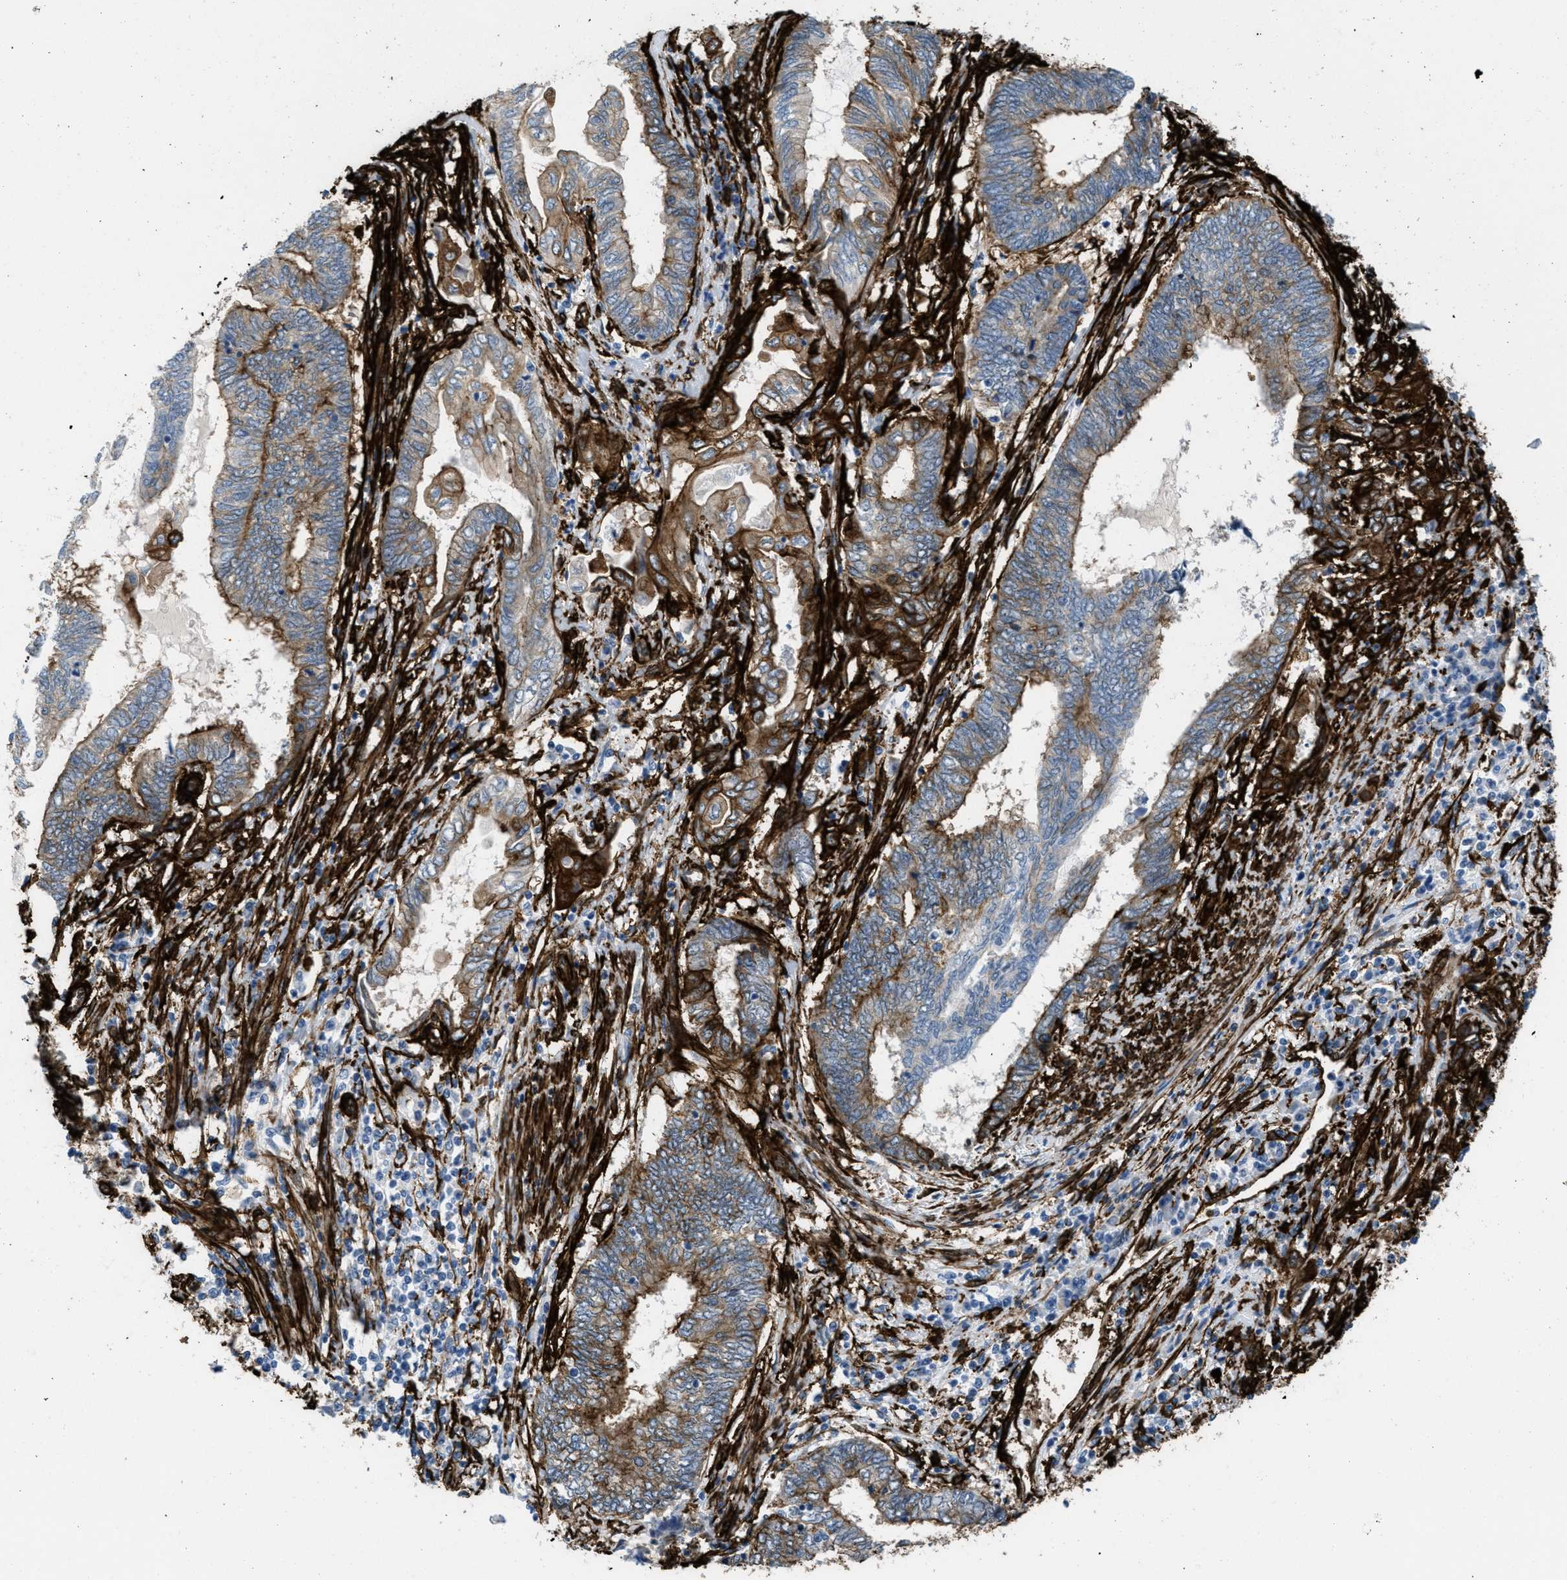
{"staining": {"intensity": "moderate", "quantity": ">75%", "location": "cytoplasmic/membranous"}, "tissue": "endometrial cancer", "cell_type": "Tumor cells", "image_type": "cancer", "snomed": [{"axis": "morphology", "description": "Adenocarcinoma, NOS"}, {"axis": "topography", "description": "Uterus"}, {"axis": "topography", "description": "Endometrium"}], "caption": "A medium amount of moderate cytoplasmic/membranous staining is seen in about >75% of tumor cells in endometrial cancer (adenocarcinoma) tissue.", "gene": "CALD1", "patient": {"sex": "female", "age": 70}}